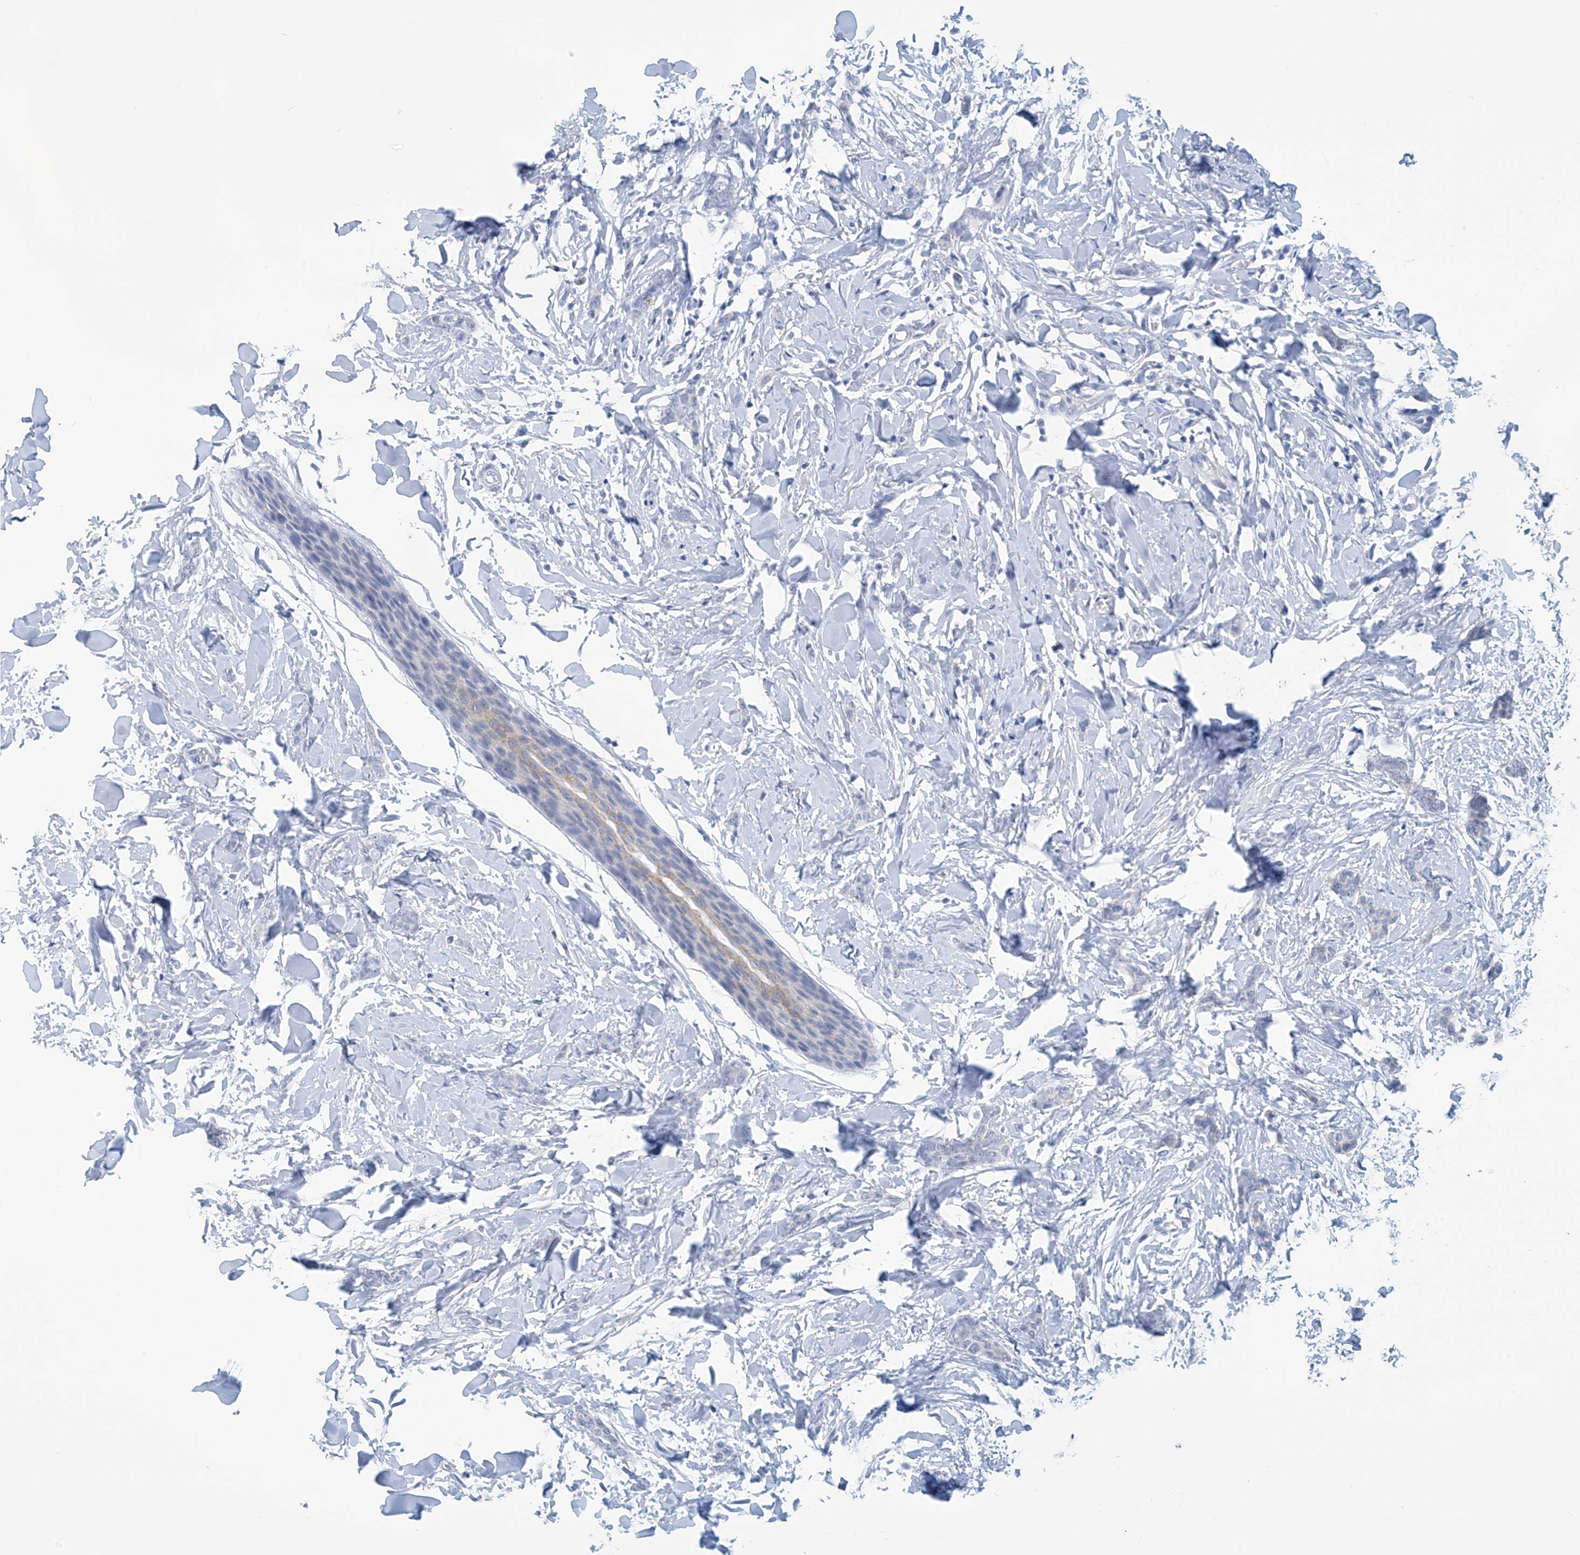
{"staining": {"intensity": "negative", "quantity": "none", "location": "none"}, "tissue": "breast cancer", "cell_type": "Tumor cells", "image_type": "cancer", "snomed": [{"axis": "morphology", "description": "Lobular carcinoma"}, {"axis": "topography", "description": "Skin"}, {"axis": "topography", "description": "Breast"}], "caption": "Immunohistochemistry (IHC) micrograph of breast cancer stained for a protein (brown), which exhibits no expression in tumor cells. (DAB (3,3'-diaminobenzidine) IHC visualized using brightfield microscopy, high magnification).", "gene": "DSP", "patient": {"sex": "female", "age": 46}}